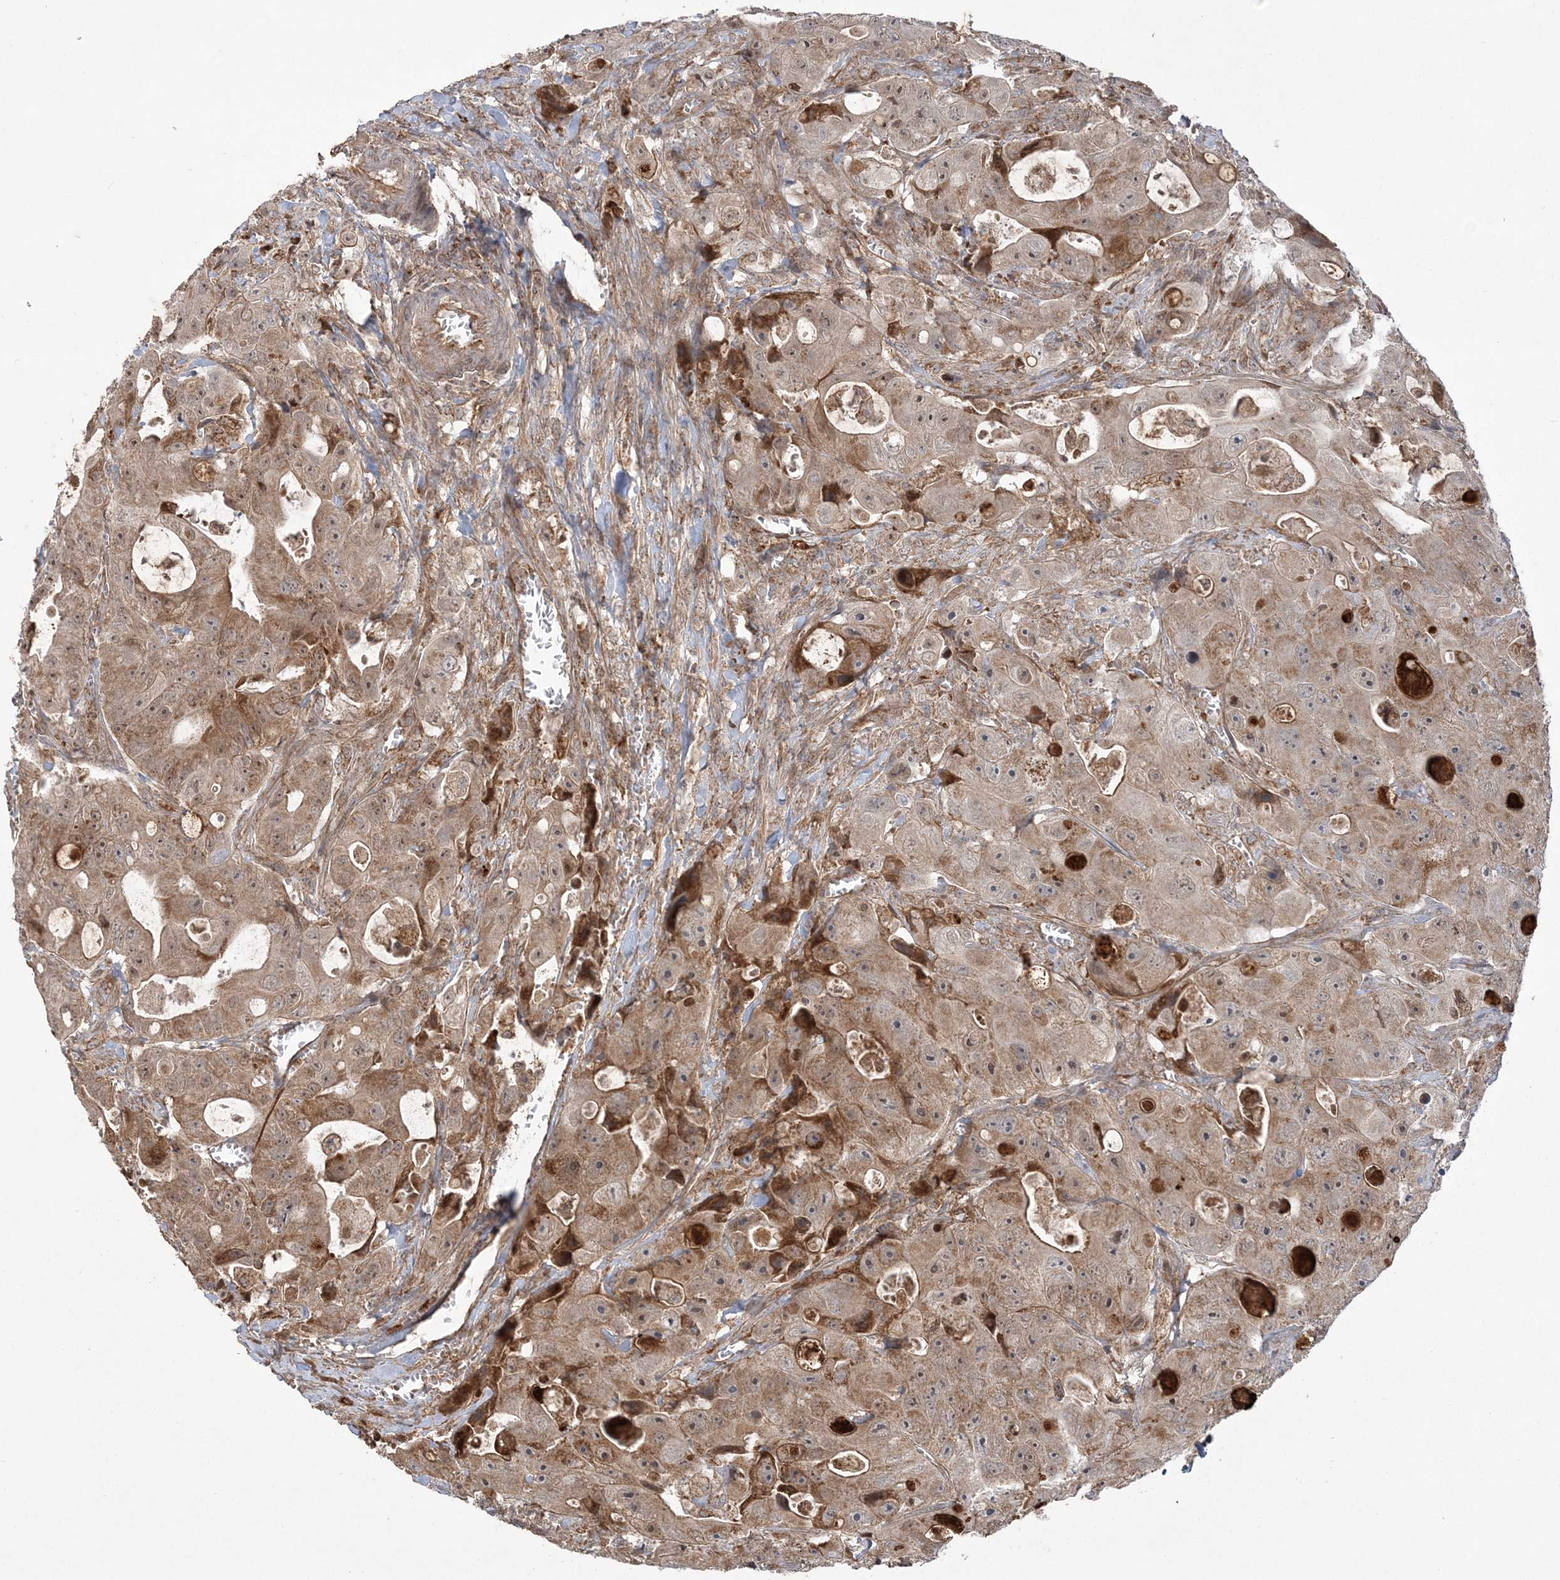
{"staining": {"intensity": "moderate", "quantity": ">75%", "location": "cytoplasmic/membranous,nuclear"}, "tissue": "colorectal cancer", "cell_type": "Tumor cells", "image_type": "cancer", "snomed": [{"axis": "morphology", "description": "Adenocarcinoma, NOS"}, {"axis": "topography", "description": "Colon"}], "caption": "Protein expression analysis of human colorectal cancer (adenocarcinoma) reveals moderate cytoplasmic/membranous and nuclear expression in approximately >75% of tumor cells.", "gene": "SCLT1", "patient": {"sex": "female", "age": 46}}